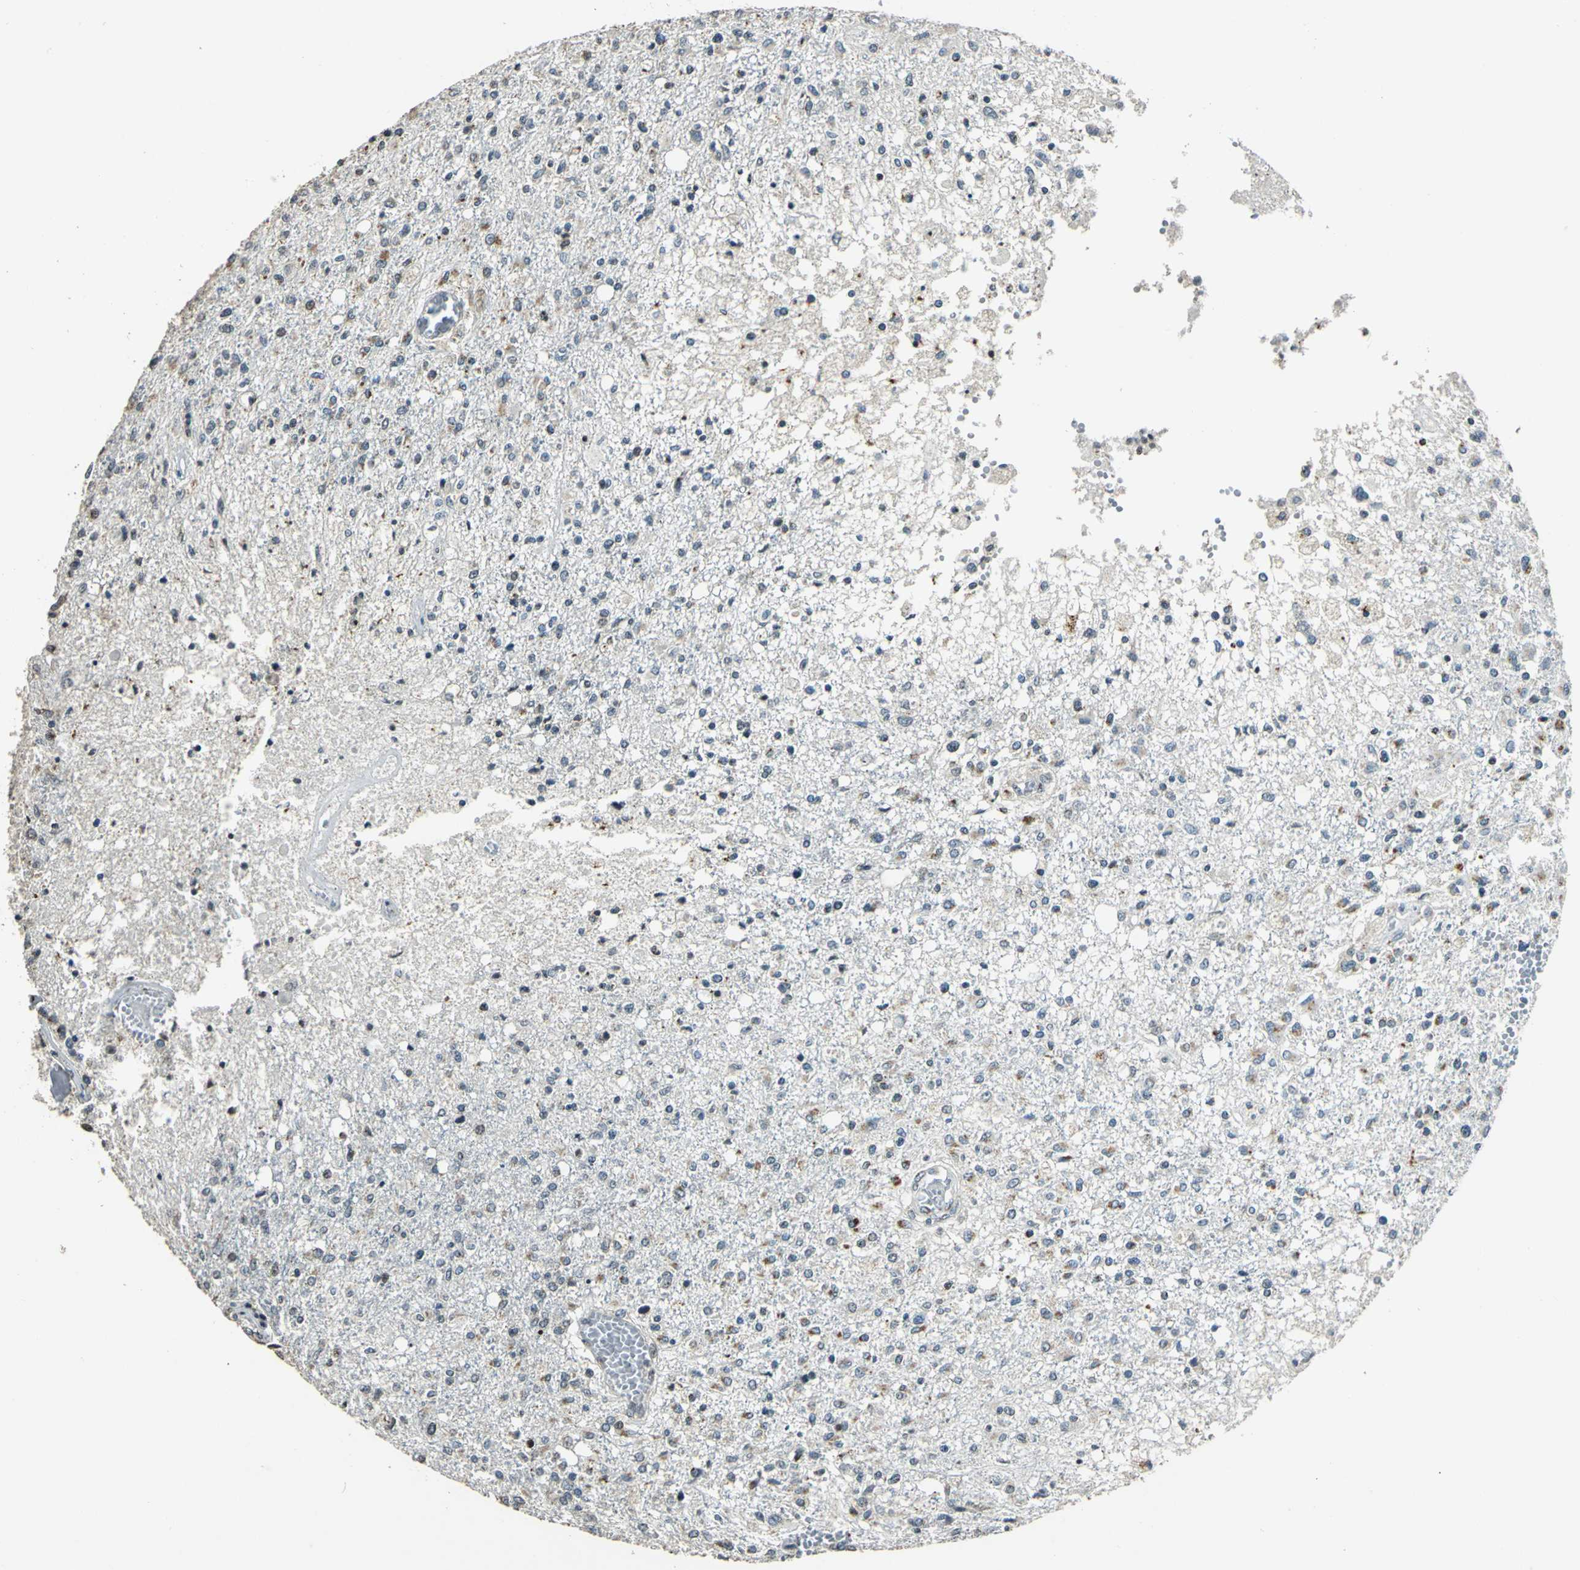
{"staining": {"intensity": "weak", "quantity": "25%-75%", "location": "cytoplasmic/membranous"}, "tissue": "glioma", "cell_type": "Tumor cells", "image_type": "cancer", "snomed": [{"axis": "morphology", "description": "Glioma, malignant, High grade"}, {"axis": "topography", "description": "Cerebral cortex"}], "caption": "Tumor cells reveal low levels of weak cytoplasmic/membranous staining in about 25%-75% of cells in malignant high-grade glioma.", "gene": "TMEM115", "patient": {"sex": "male", "age": 76}}